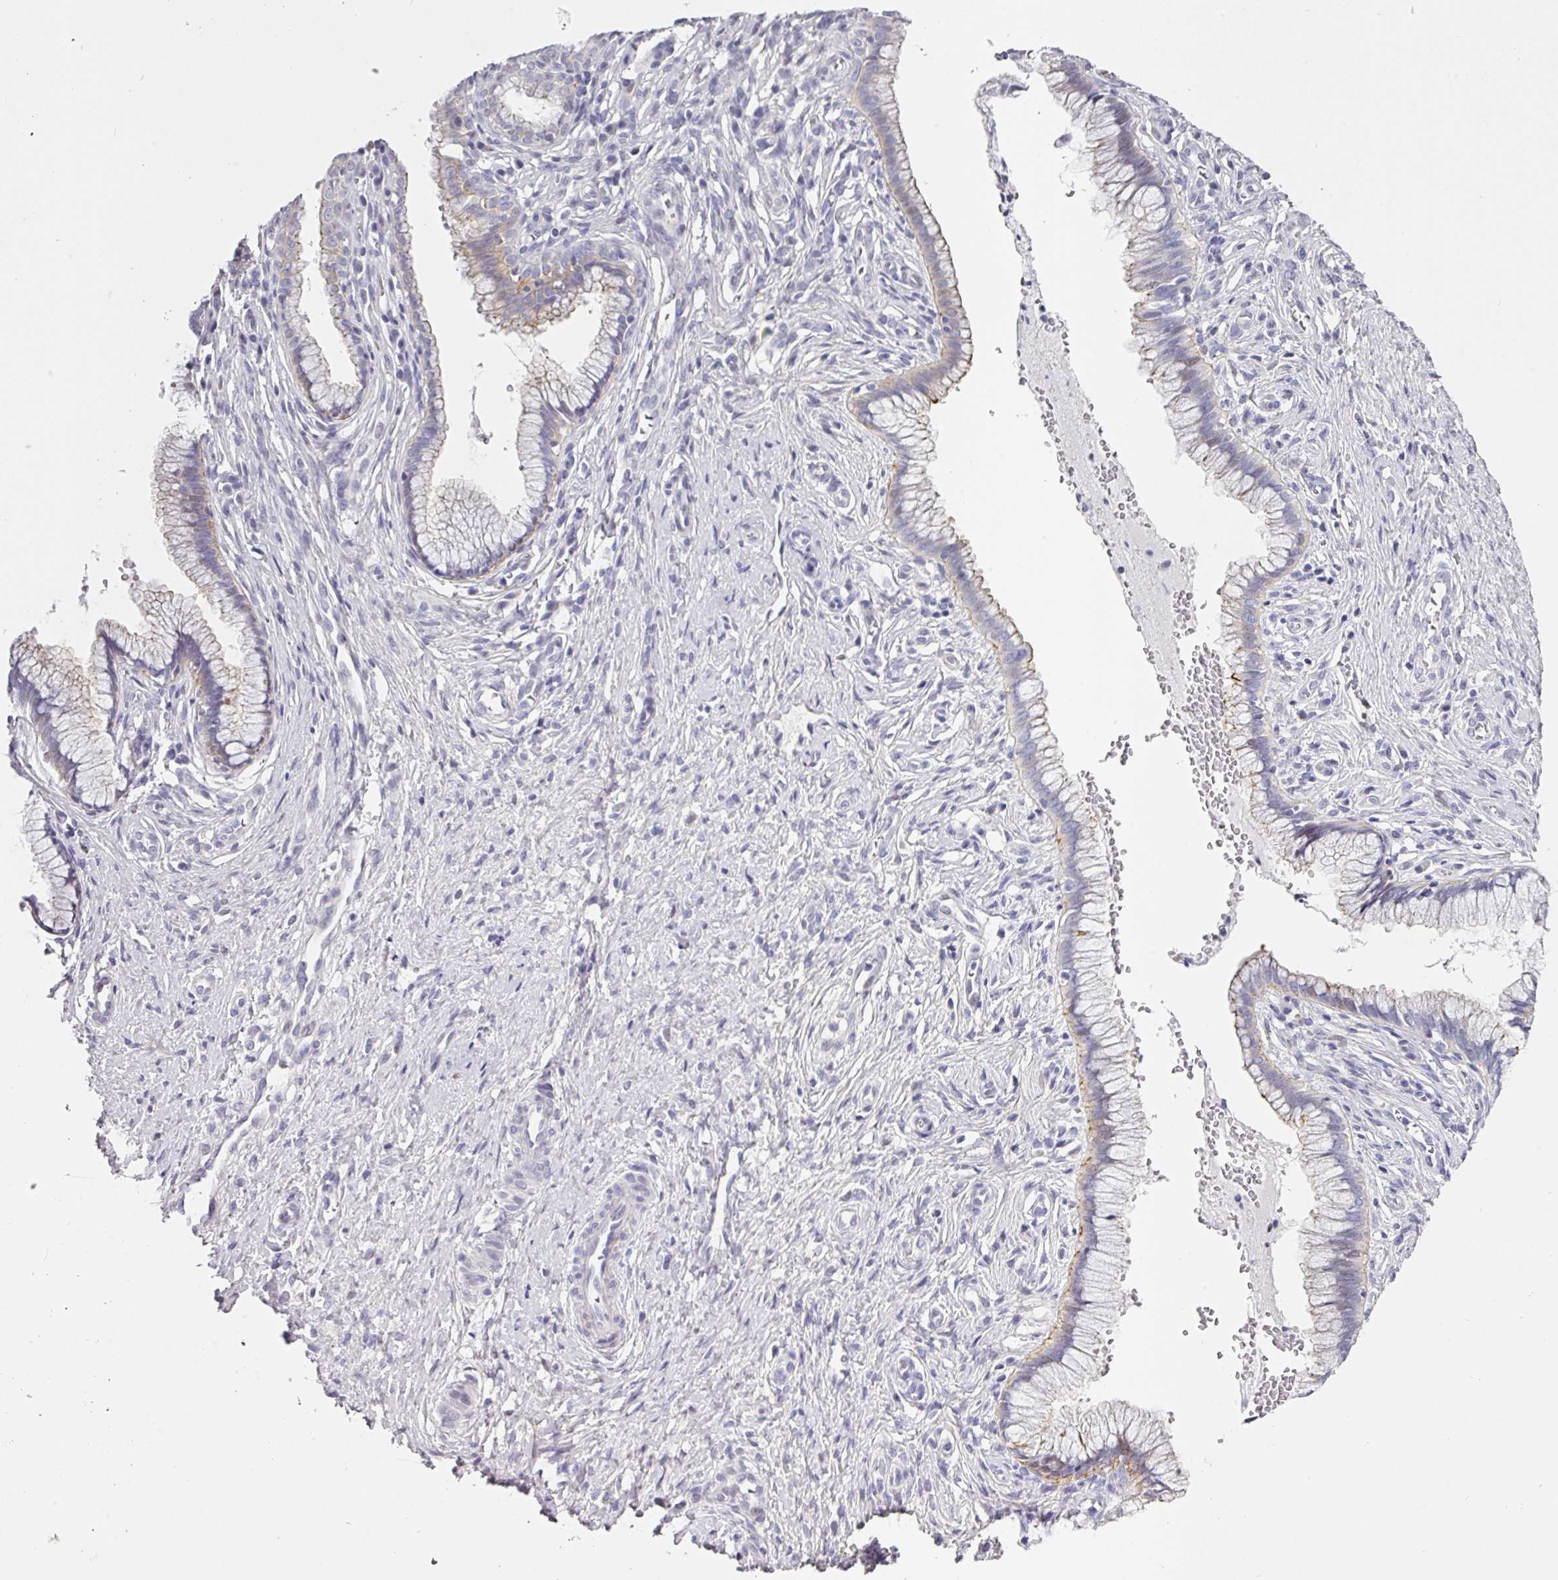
{"staining": {"intensity": "moderate", "quantity": "25%-75%", "location": "cytoplasmic/membranous"}, "tissue": "cervix", "cell_type": "Glandular cells", "image_type": "normal", "snomed": [{"axis": "morphology", "description": "Normal tissue, NOS"}, {"axis": "topography", "description": "Cervix"}], "caption": "Unremarkable cervix demonstrates moderate cytoplasmic/membranous positivity in about 25%-75% of glandular cells.", "gene": "ANKRD29", "patient": {"sex": "female", "age": 36}}